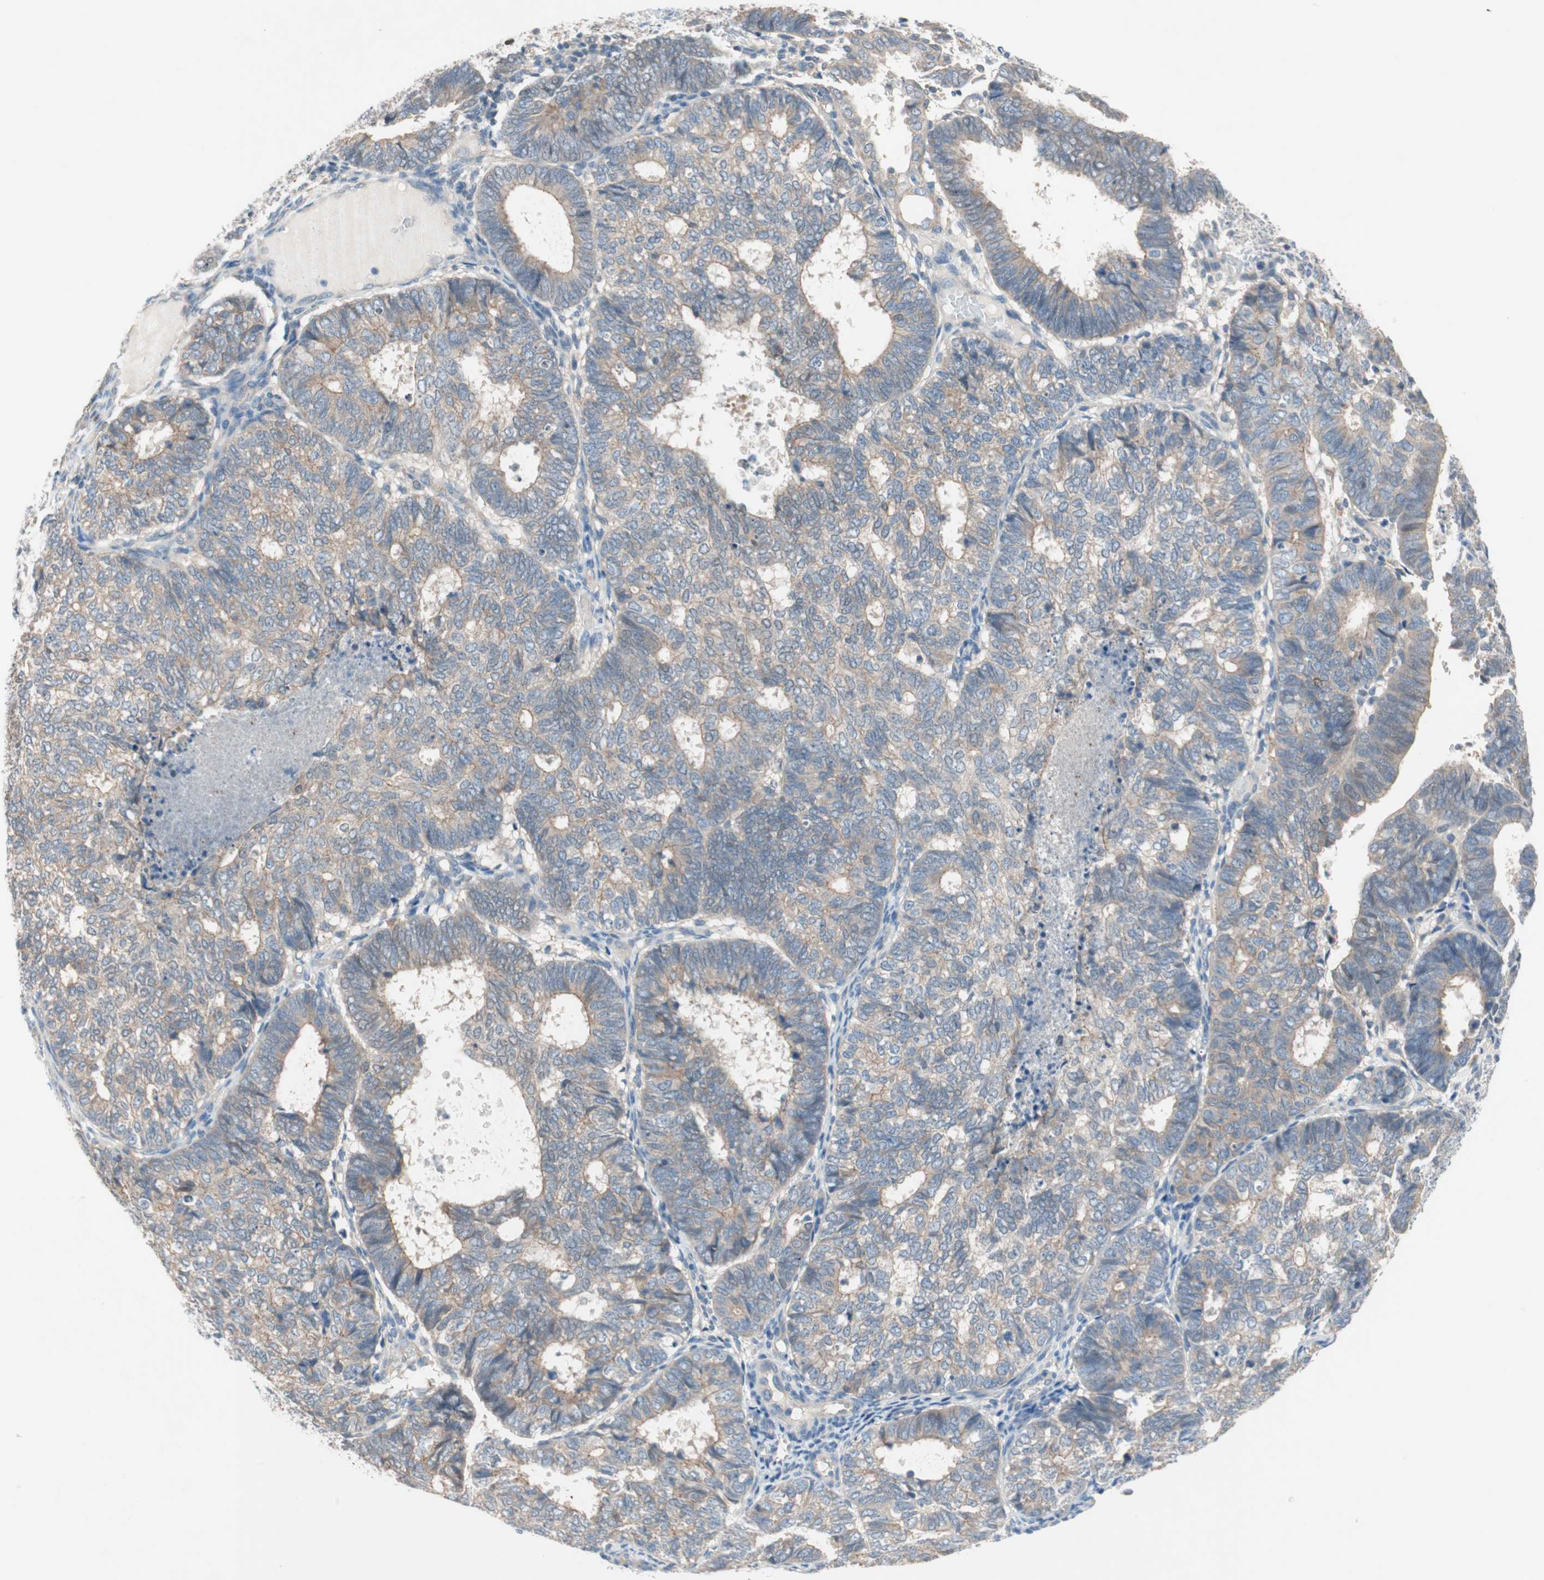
{"staining": {"intensity": "weak", "quantity": "<25%", "location": "cytoplasmic/membranous"}, "tissue": "endometrial cancer", "cell_type": "Tumor cells", "image_type": "cancer", "snomed": [{"axis": "morphology", "description": "Adenocarcinoma, NOS"}, {"axis": "topography", "description": "Uterus"}], "caption": "Image shows no significant protein expression in tumor cells of endometrial cancer.", "gene": "GLUL", "patient": {"sex": "female", "age": 60}}